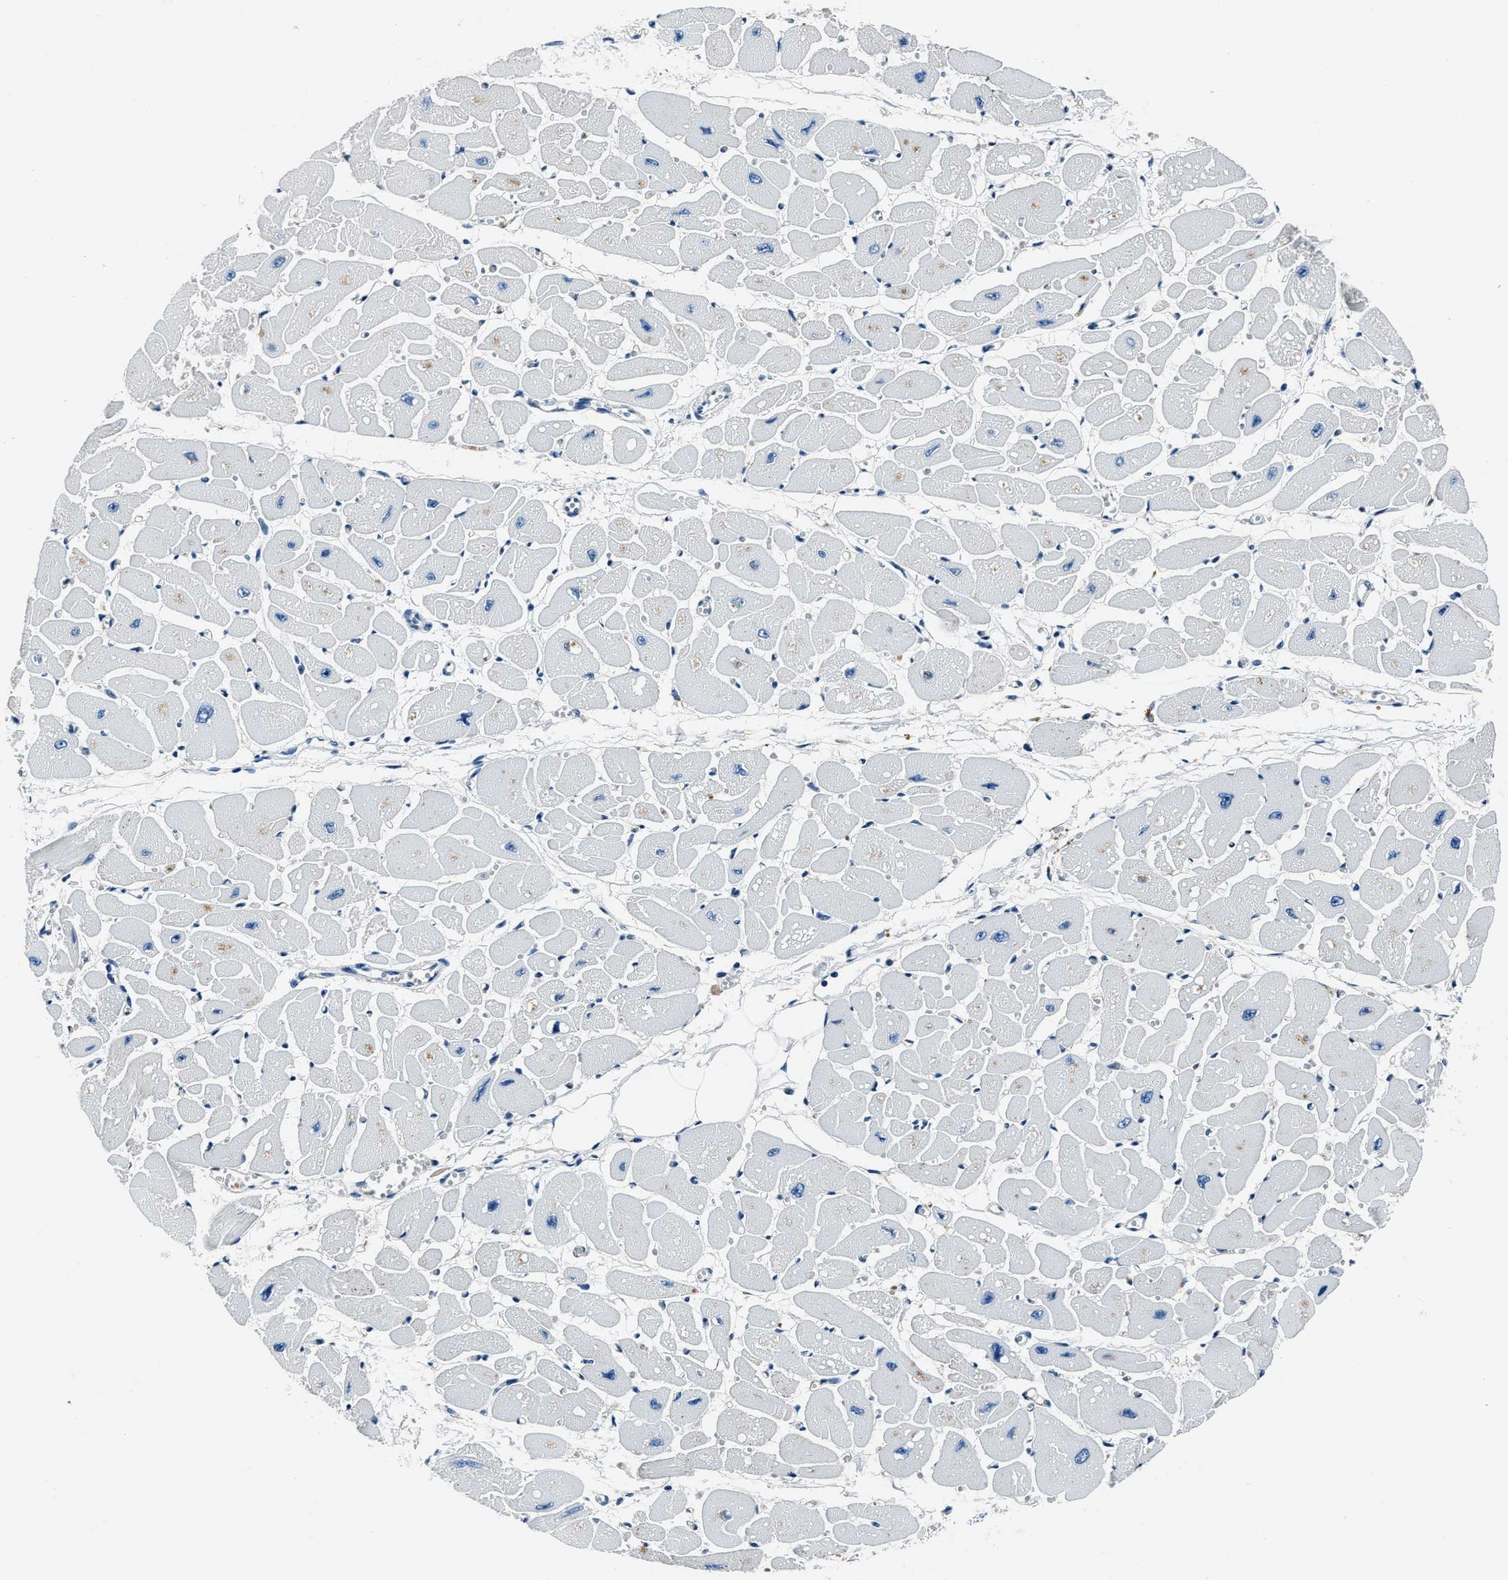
{"staining": {"intensity": "negative", "quantity": "none", "location": "none"}, "tissue": "heart muscle", "cell_type": "Cardiomyocytes", "image_type": "normal", "snomed": [{"axis": "morphology", "description": "Normal tissue, NOS"}, {"axis": "topography", "description": "Heart"}], "caption": "High magnification brightfield microscopy of benign heart muscle stained with DAB (brown) and counterstained with hematoxylin (blue): cardiomyocytes show no significant expression. Nuclei are stained in blue.", "gene": "PTPDC1", "patient": {"sex": "female", "age": 54}}